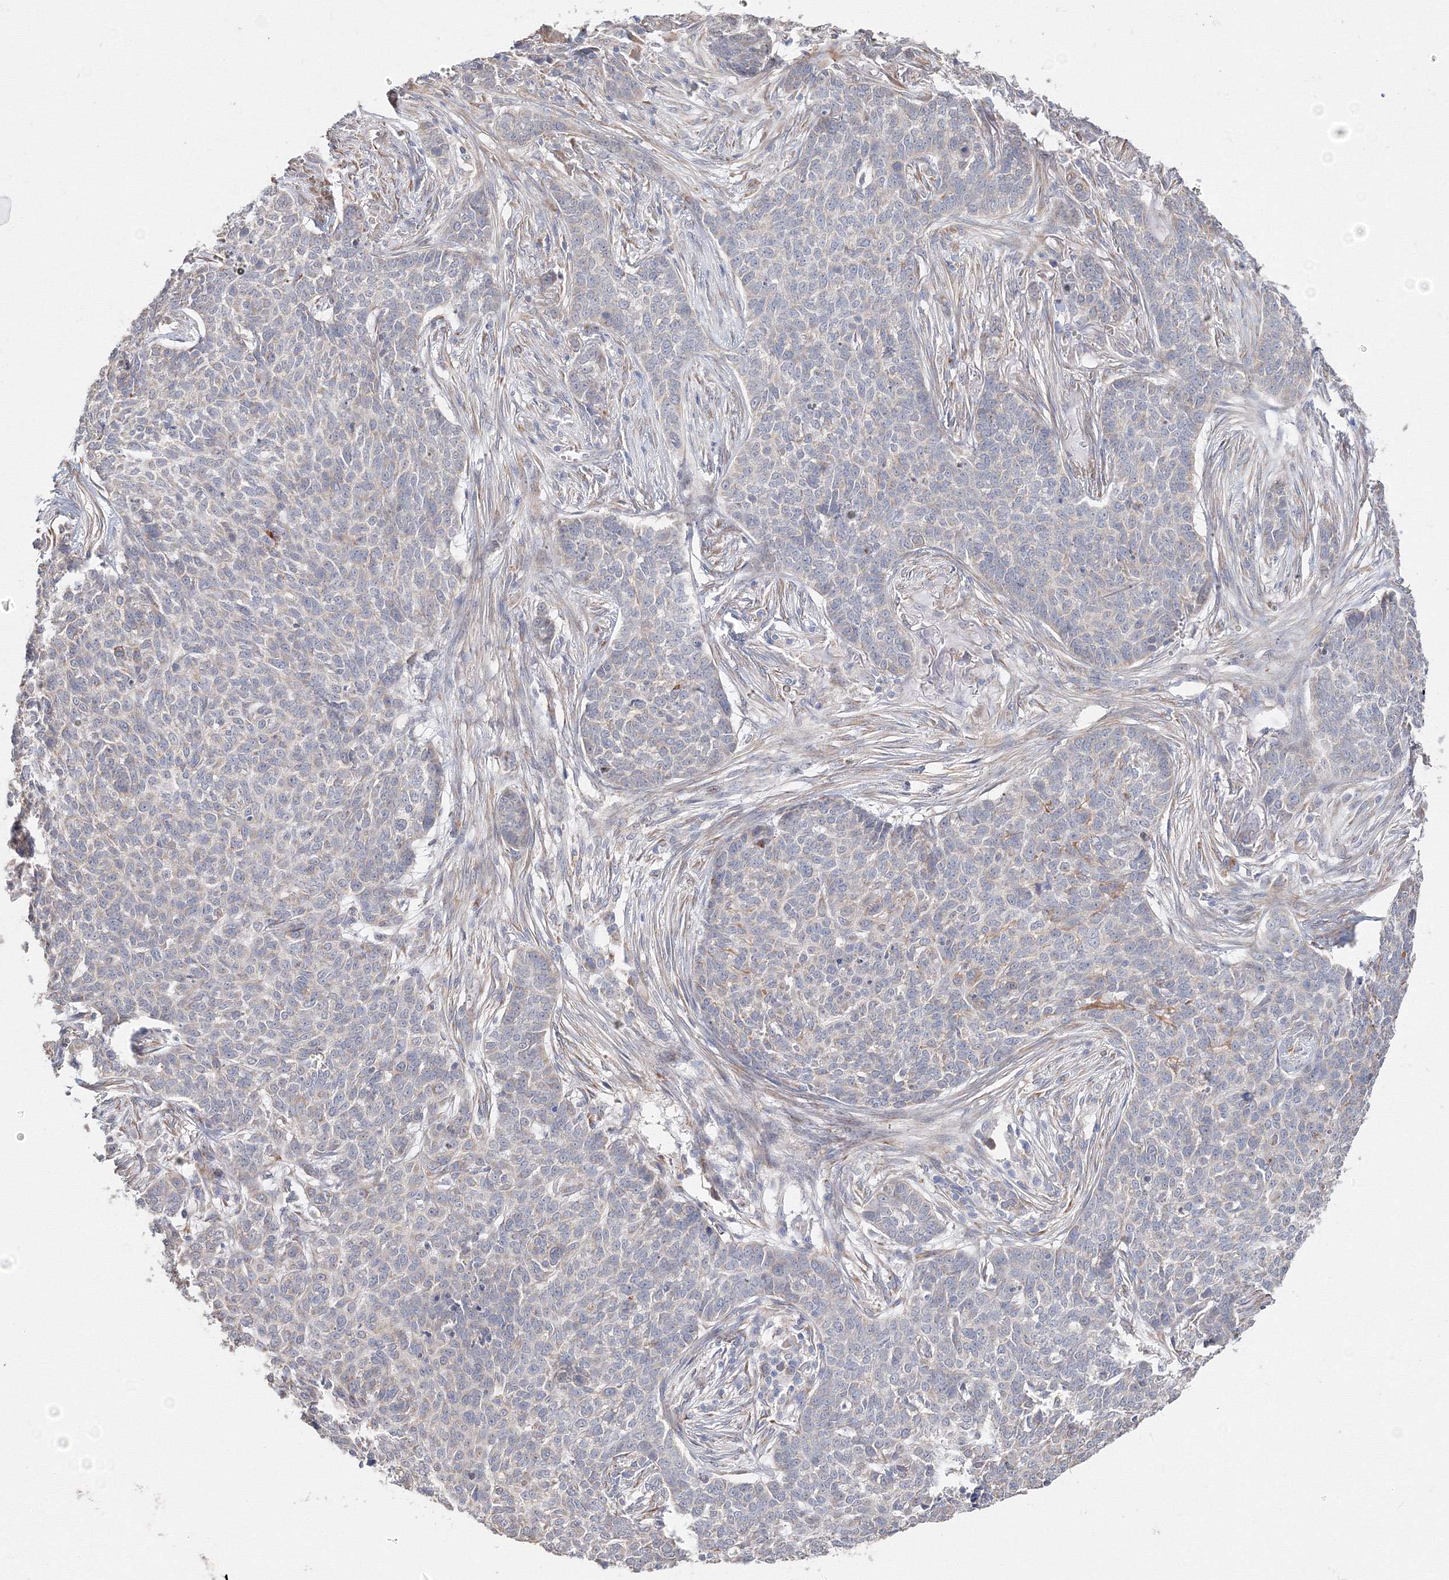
{"staining": {"intensity": "negative", "quantity": "none", "location": "none"}, "tissue": "skin cancer", "cell_type": "Tumor cells", "image_type": "cancer", "snomed": [{"axis": "morphology", "description": "Basal cell carcinoma"}, {"axis": "topography", "description": "Skin"}], "caption": "Immunohistochemistry of skin basal cell carcinoma reveals no staining in tumor cells.", "gene": "DHRS12", "patient": {"sex": "male", "age": 85}}